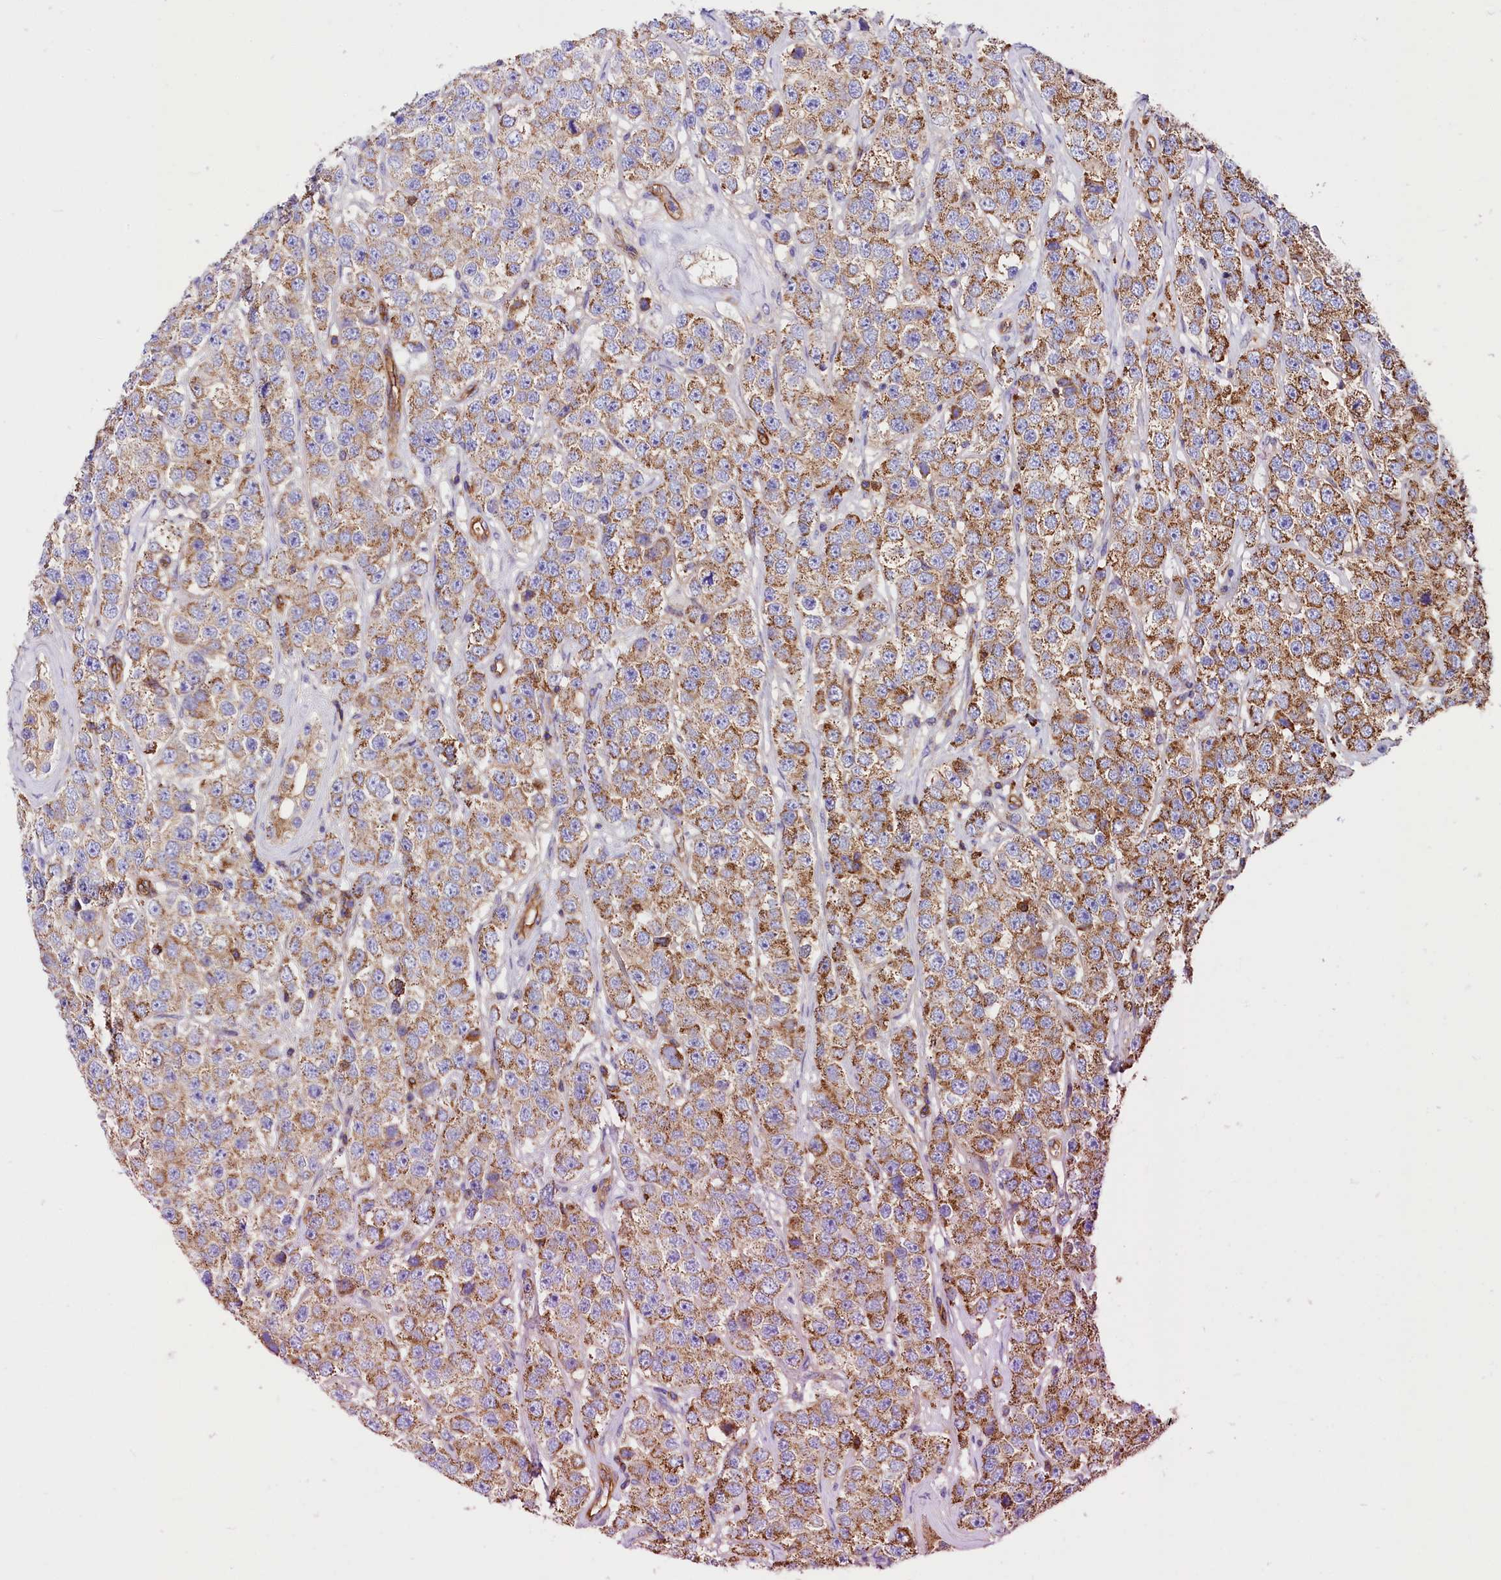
{"staining": {"intensity": "moderate", "quantity": ">75%", "location": "cytoplasmic/membranous"}, "tissue": "testis cancer", "cell_type": "Tumor cells", "image_type": "cancer", "snomed": [{"axis": "morphology", "description": "Seminoma, NOS"}, {"axis": "topography", "description": "Testis"}], "caption": "This is an image of IHC staining of testis cancer, which shows moderate expression in the cytoplasmic/membranous of tumor cells.", "gene": "ATP2B4", "patient": {"sex": "male", "age": 28}}